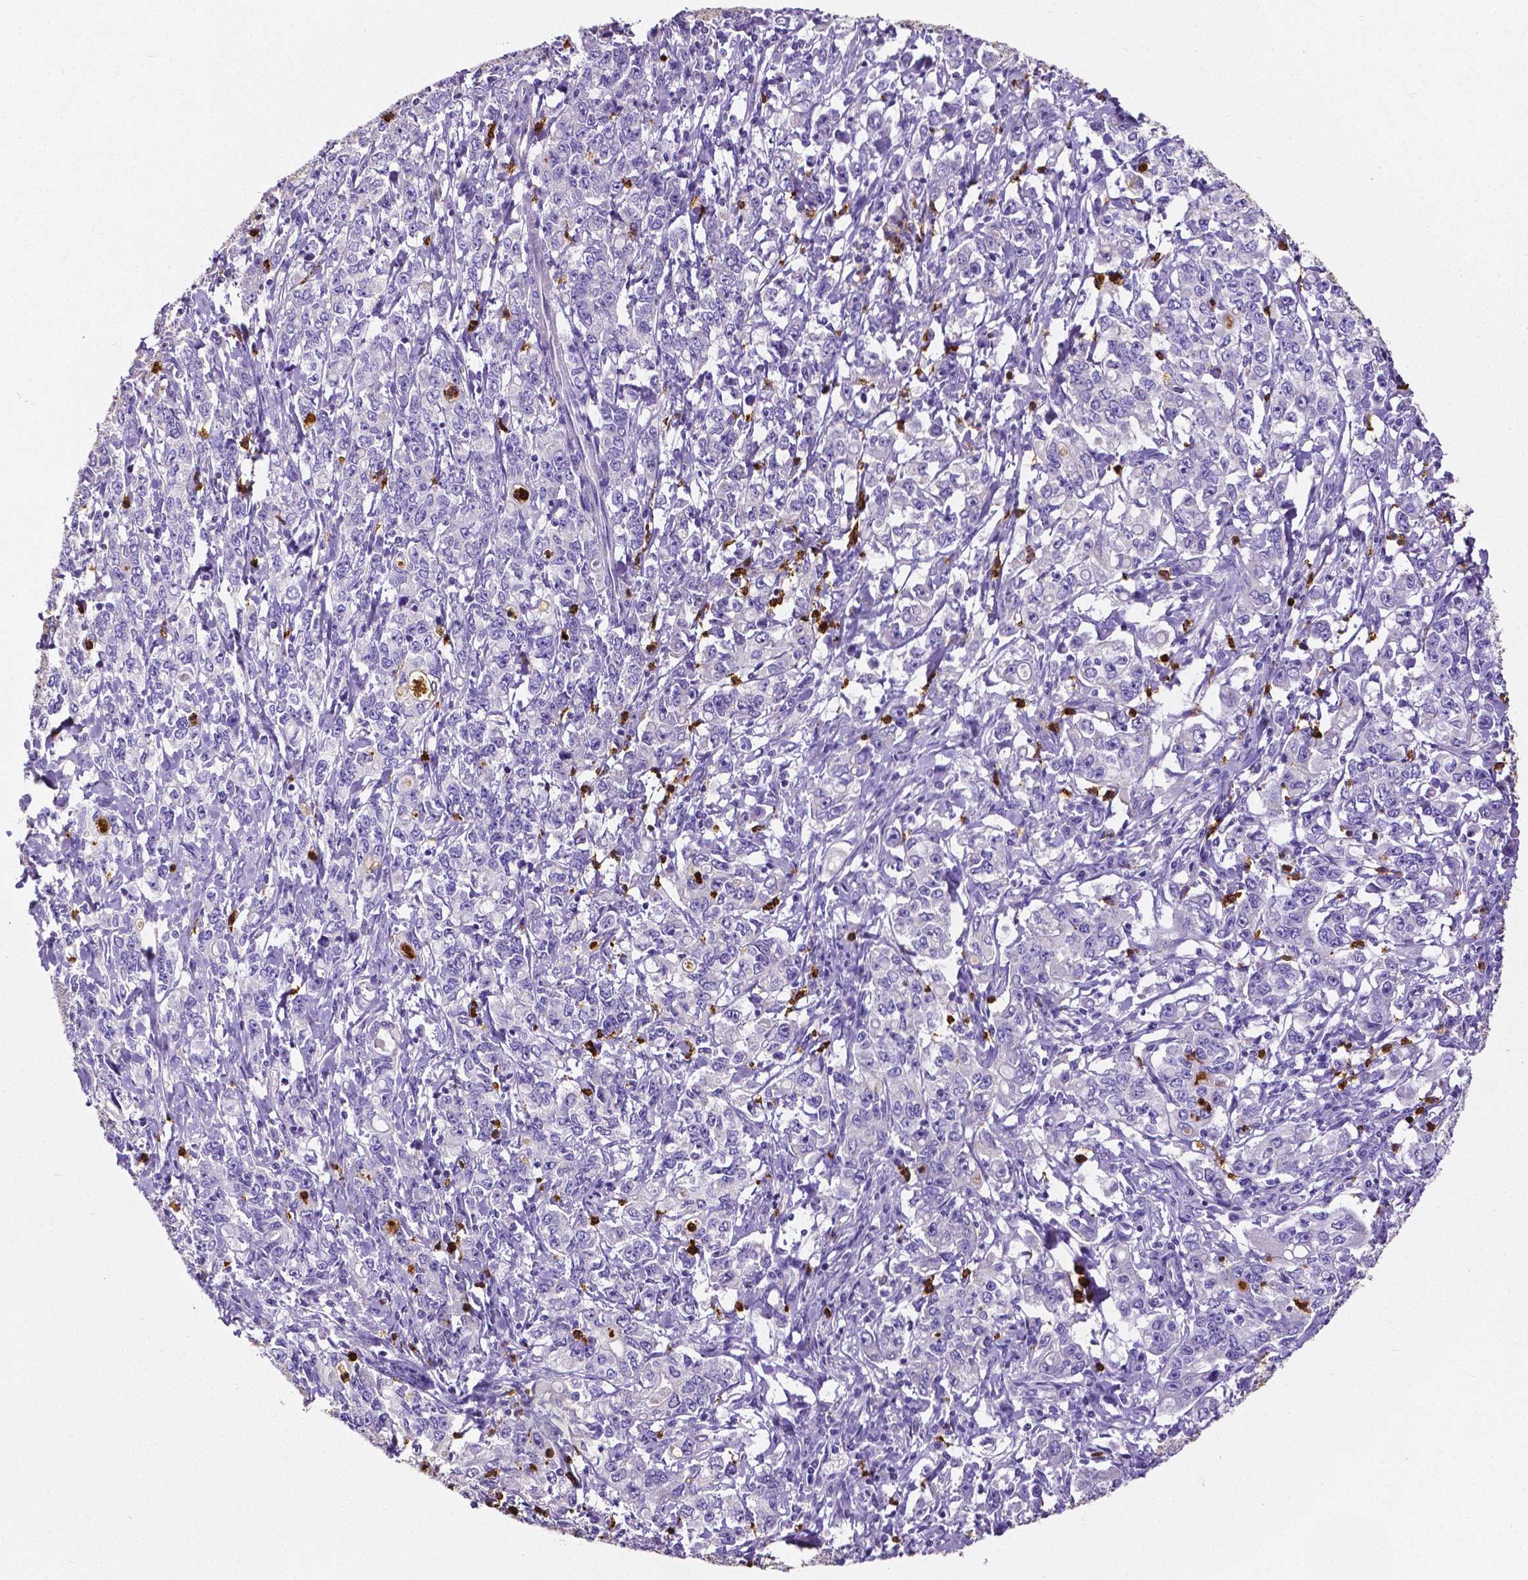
{"staining": {"intensity": "negative", "quantity": "none", "location": "none"}, "tissue": "stomach cancer", "cell_type": "Tumor cells", "image_type": "cancer", "snomed": [{"axis": "morphology", "description": "Adenocarcinoma, NOS"}, {"axis": "topography", "description": "Stomach, lower"}], "caption": "Immunohistochemistry image of neoplastic tissue: human stomach adenocarcinoma stained with DAB (3,3'-diaminobenzidine) shows no significant protein expression in tumor cells.", "gene": "MMP9", "patient": {"sex": "female", "age": 72}}